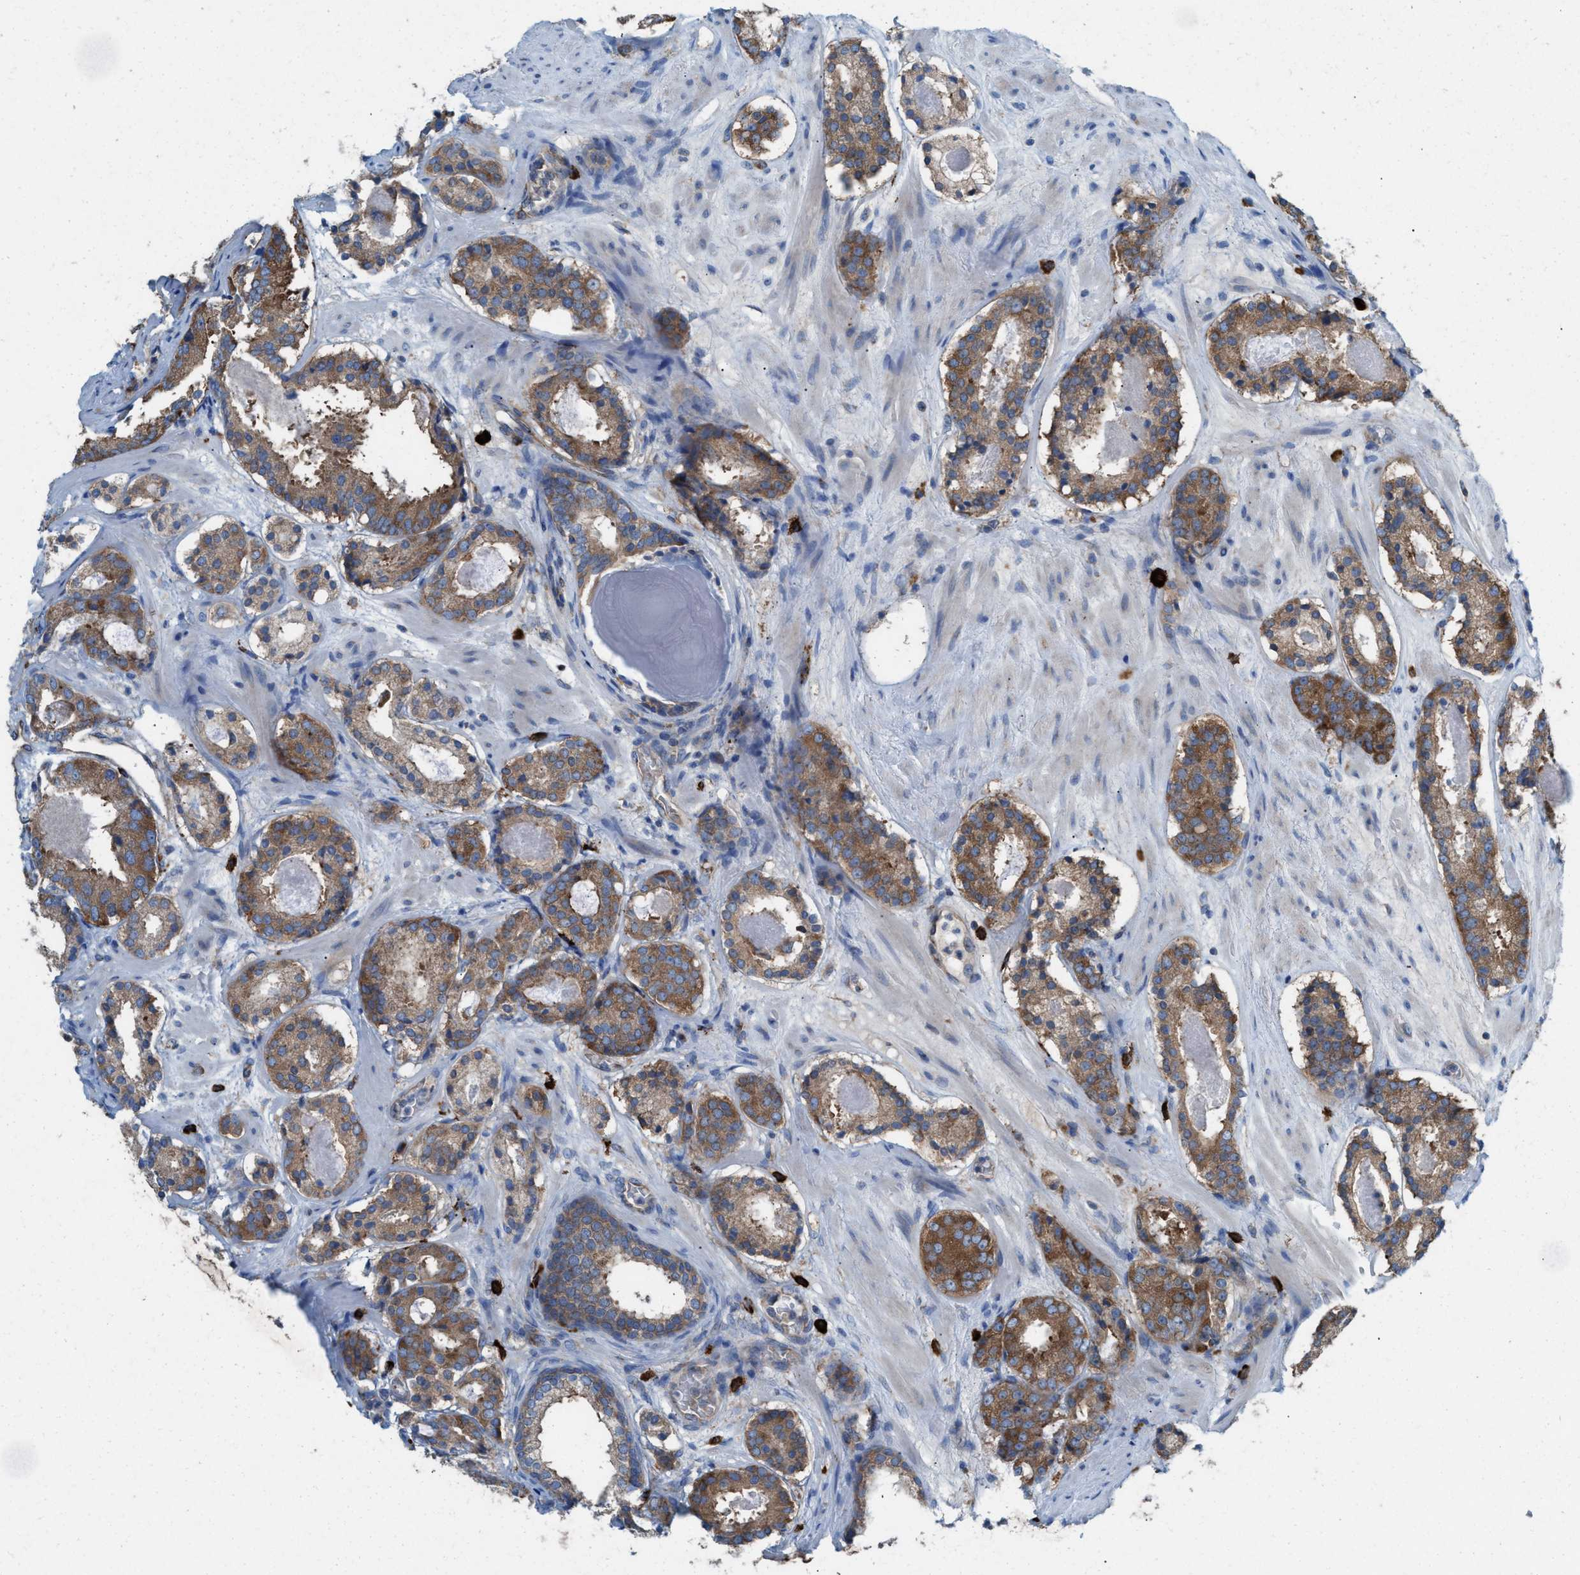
{"staining": {"intensity": "moderate", "quantity": ">75%", "location": "cytoplasmic/membranous"}, "tissue": "prostate cancer", "cell_type": "Tumor cells", "image_type": "cancer", "snomed": [{"axis": "morphology", "description": "Adenocarcinoma, Low grade"}, {"axis": "topography", "description": "Prostate"}], "caption": "Immunohistochemical staining of human prostate cancer shows medium levels of moderate cytoplasmic/membranous staining in approximately >75% of tumor cells. Immunohistochemistry stains the protein of interest in brown and the nuclei are stained blue.", "gene": "NYAP1", "patient": {"sex": "male", "age": 69}}